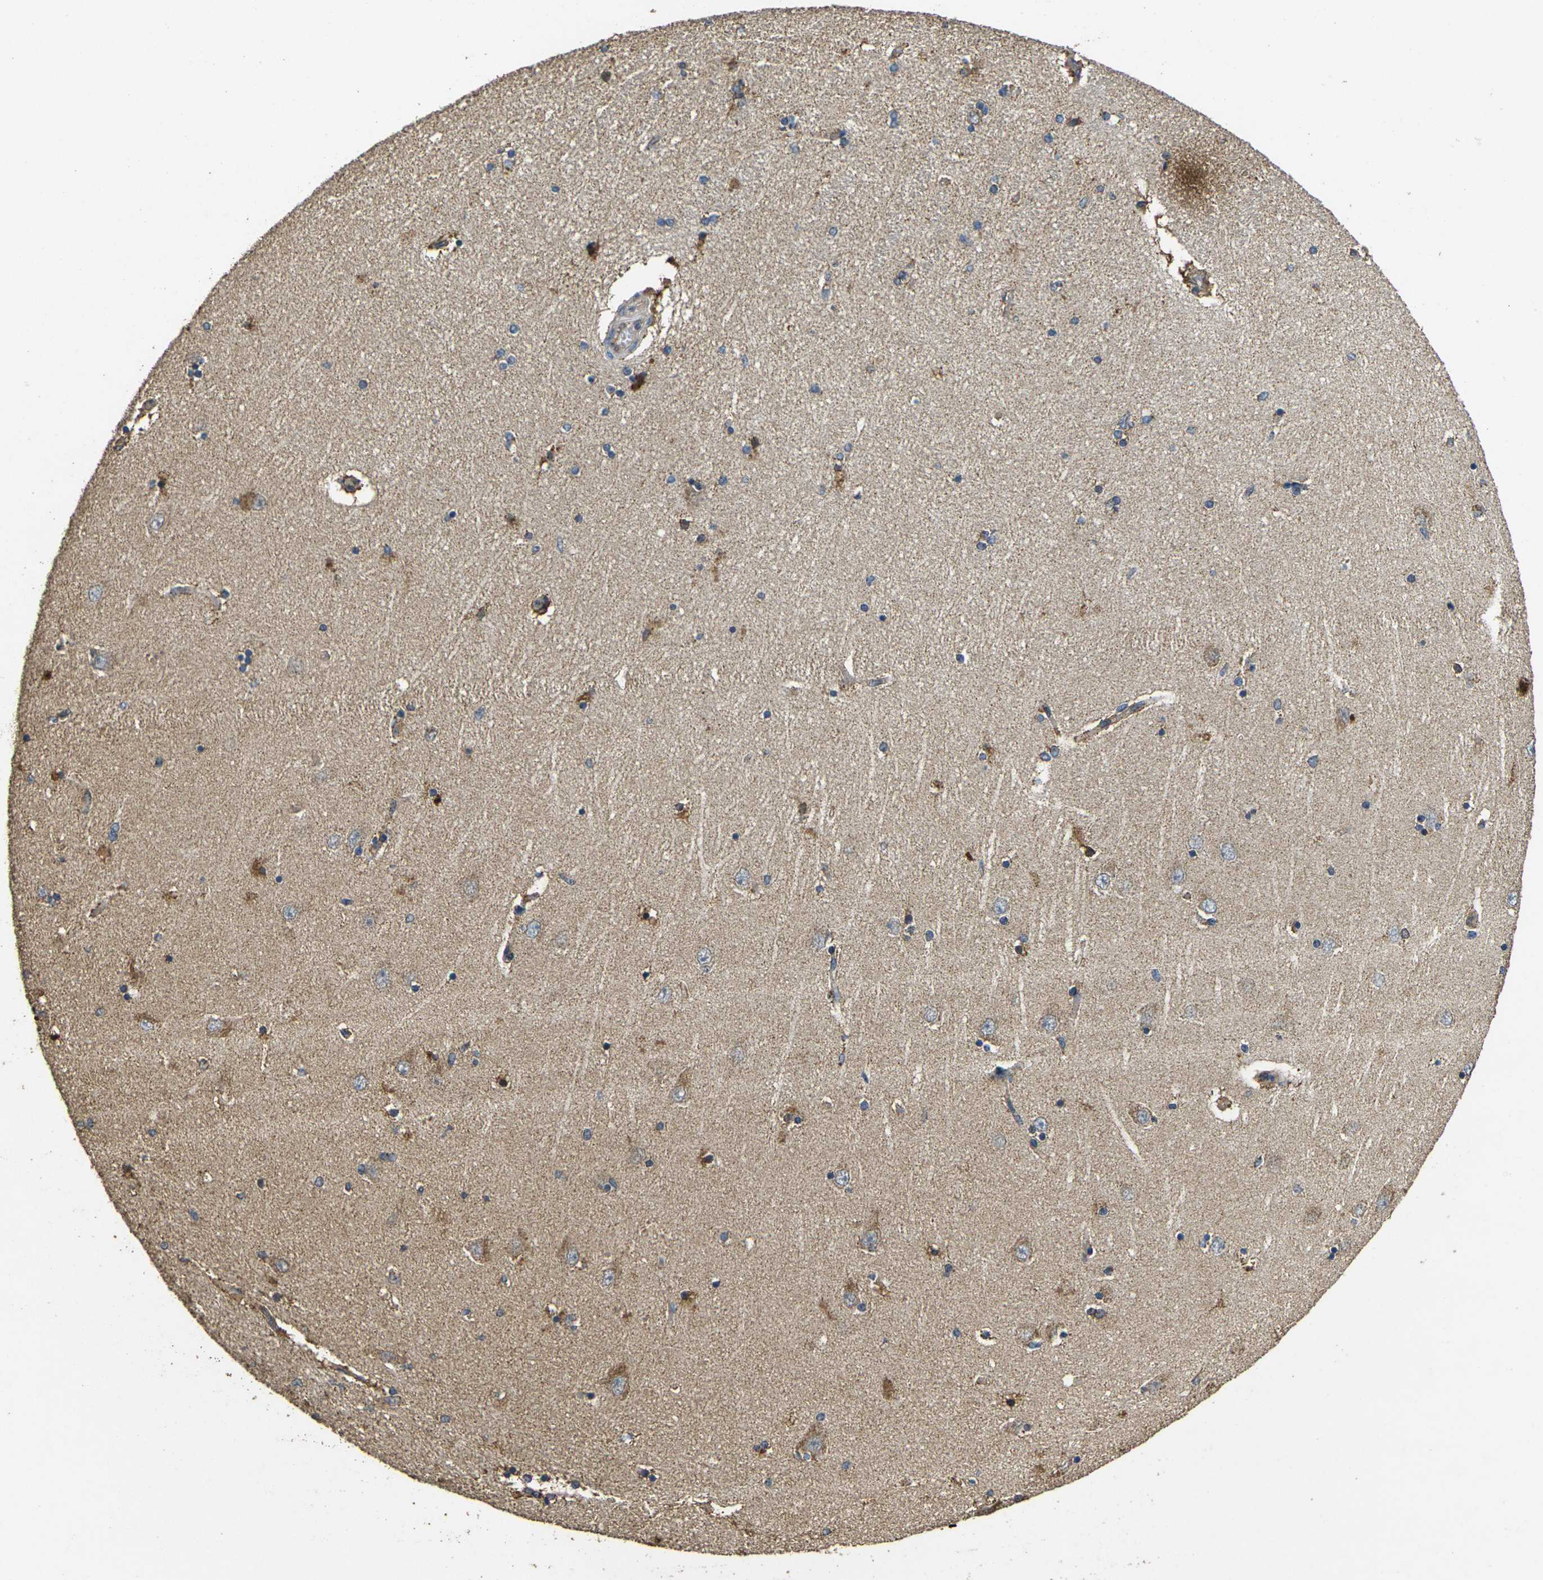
{"staining": {"intensity": "moderate", "quantity": "25%-75%", "location": "cytoplasmic/membranous"}, "tissue": "hippocampus", "cell_type": "Glial cells", "image_type": "normal", "snomed": [{"axis": "morphology", "description": "Normal tissue, NOS"}, {"axis": "topography", "description": "Hippocampus"}], "caption": "Immunohistochemical staining of normal human hippocampus displays medium levels of moderate cytoplasmic/membranous expression in about 25%-75% of glial cells. (brown staining indicates protein expression, while blue staining denotes nuclei).", "gene": "MAPK11", "patient": {"sex": "female", "age": 54}}